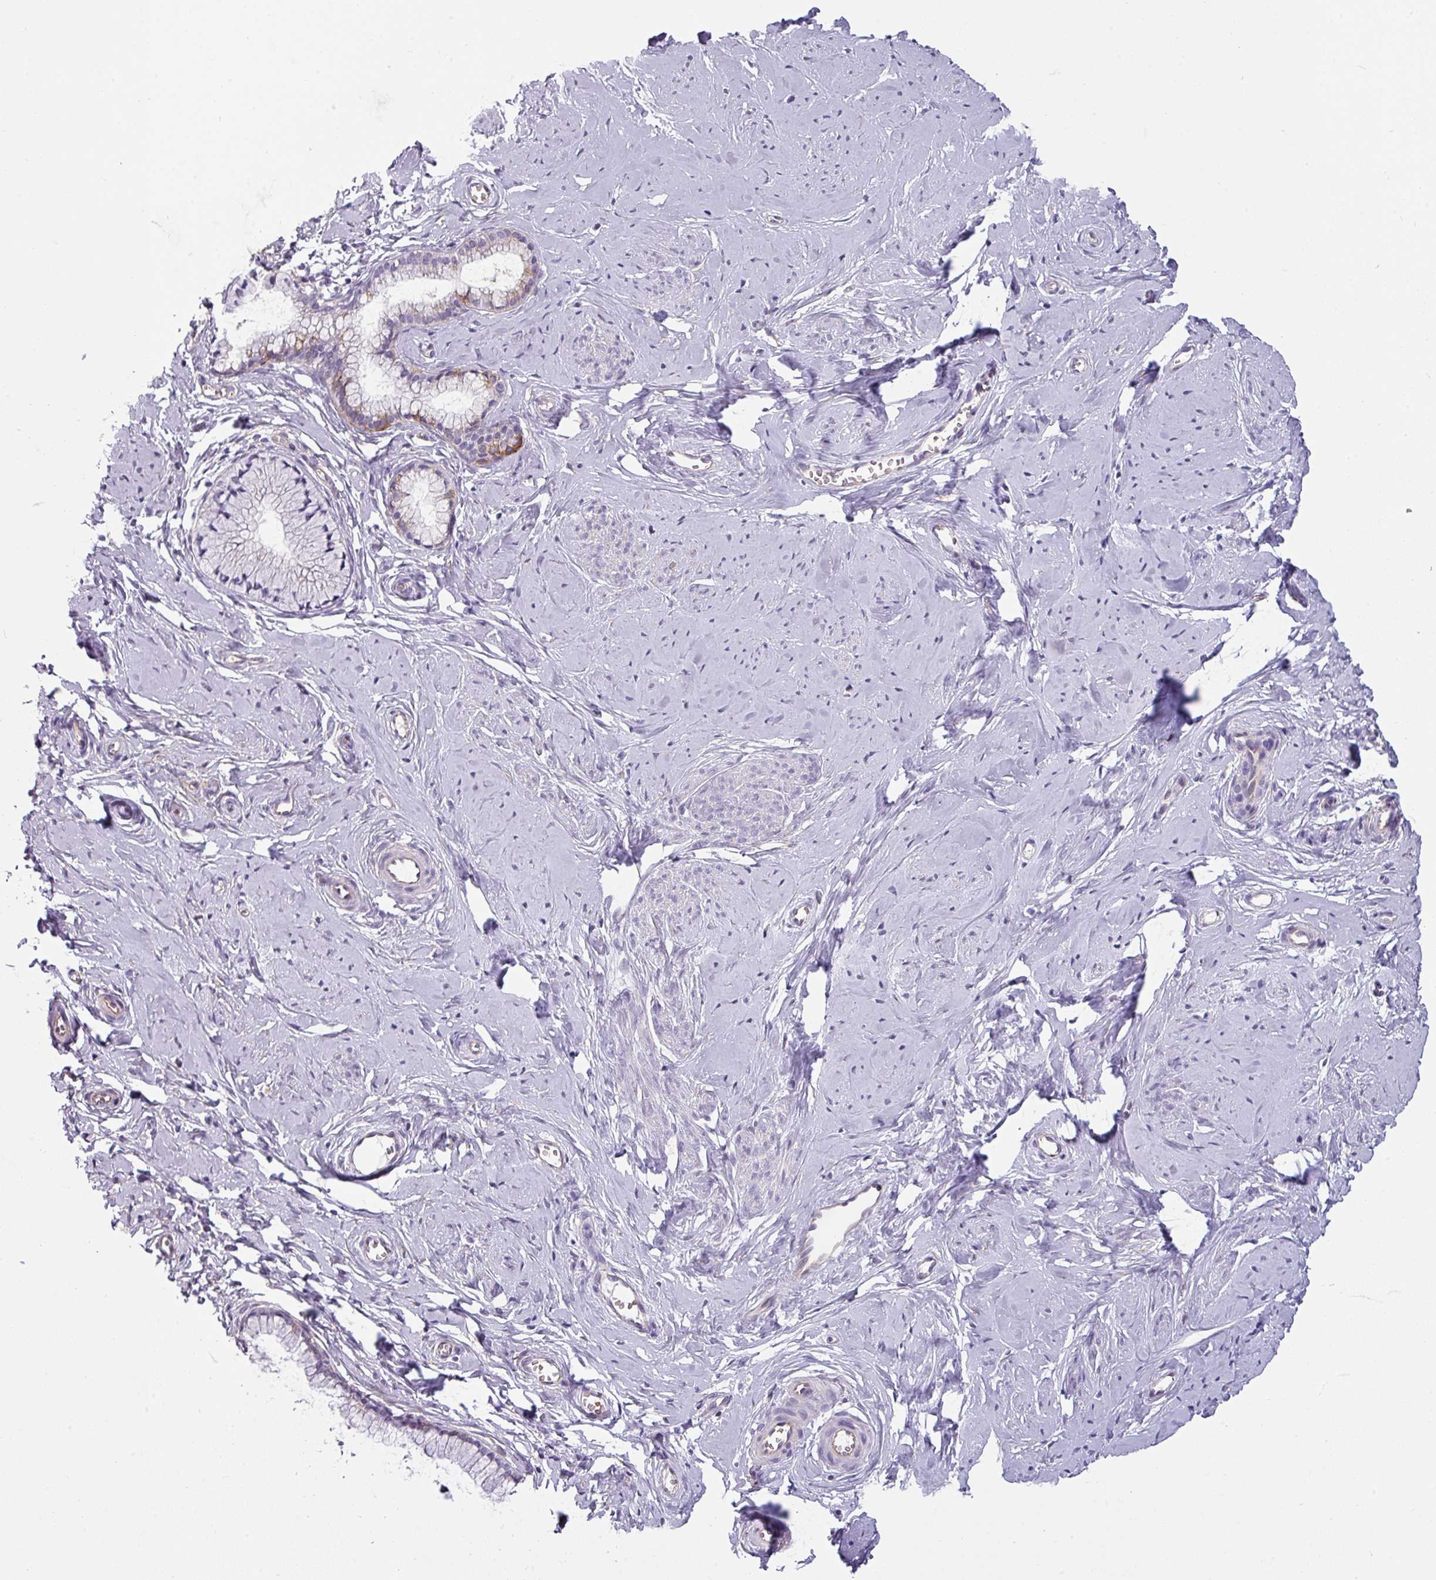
{"staining": {"intensity": "moderate", "quantity": "<25%", "location": "cytoplasmic/membranous"}, "tissue": "cervix", "cell_type": "Glandular cells", "image_type": "normal", "snomed": [{"axis": "morphology", "description": "Normal tissue, NOS"}, {"axis": "topography", "description": "Cervix"}], "caption": "Moderate cytoplasmic/membranous positivity for a protein is seen in about <25% of glandular cells of normal cervix using immunohistochemistry.", "gene": "BUD23", "patient": {"sex": "female", "age": 40}}